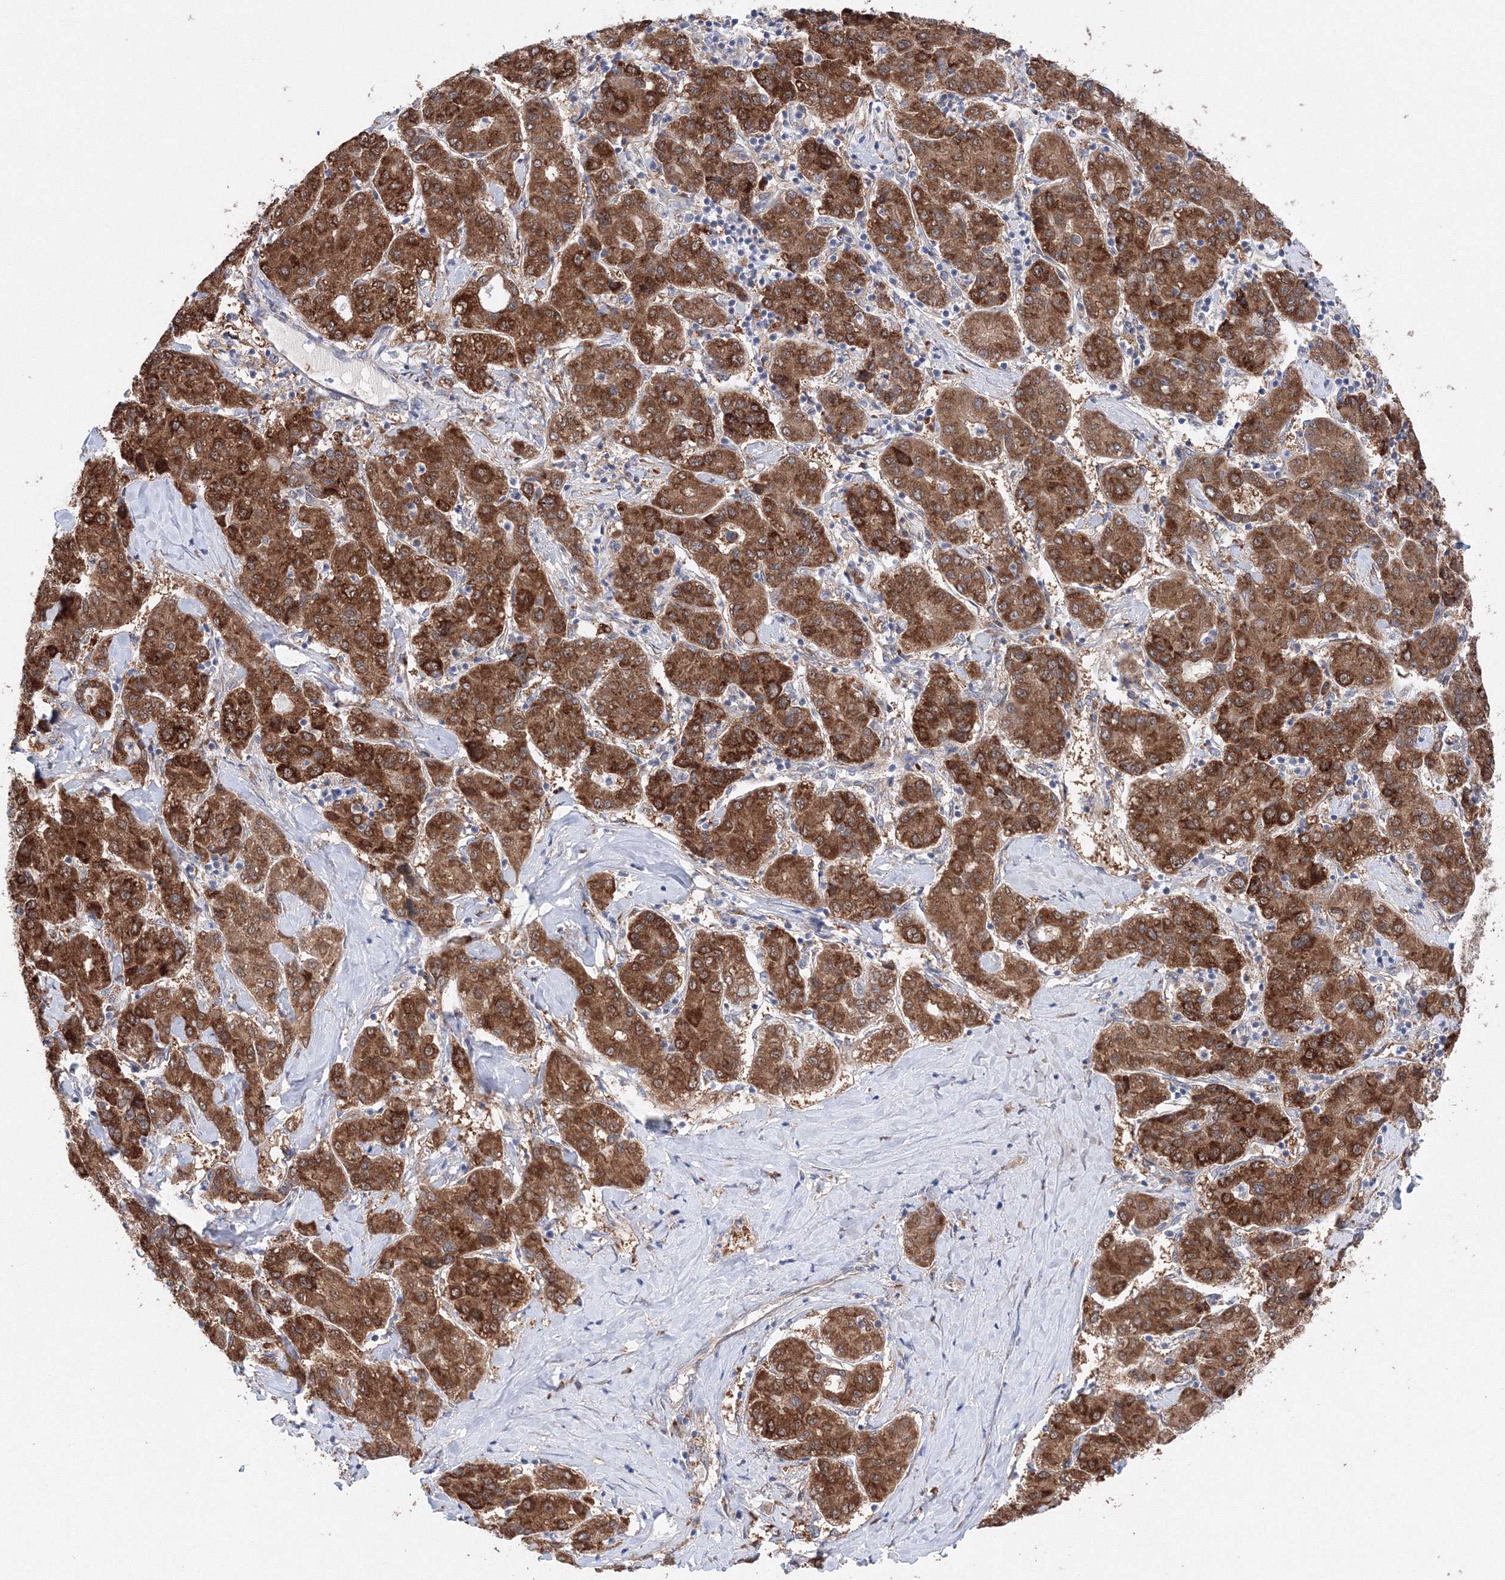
{"staining": {"intensity": "strong", "quantity": ">75%", "location": "cytoplasmic/membranous"}, "tissue": "liver cancer", "cell_type": "Tumor cells", "image_type": "cancer", "snomed": [{"axis": "morphology", "description": "Carcinoma, Hepatocellular, NOS"}, {"axis": "topography", "description": "Liver"}], "caption": "Strong cytoplasmic/membranous expression is seen in approximately >75% of tumor cells in liver cancer. (DAB IHC, brown staining for protein, blue staining for nuclei).", "gene": "DIS3L2", "patient": {"sex": "male", "age": 65}}